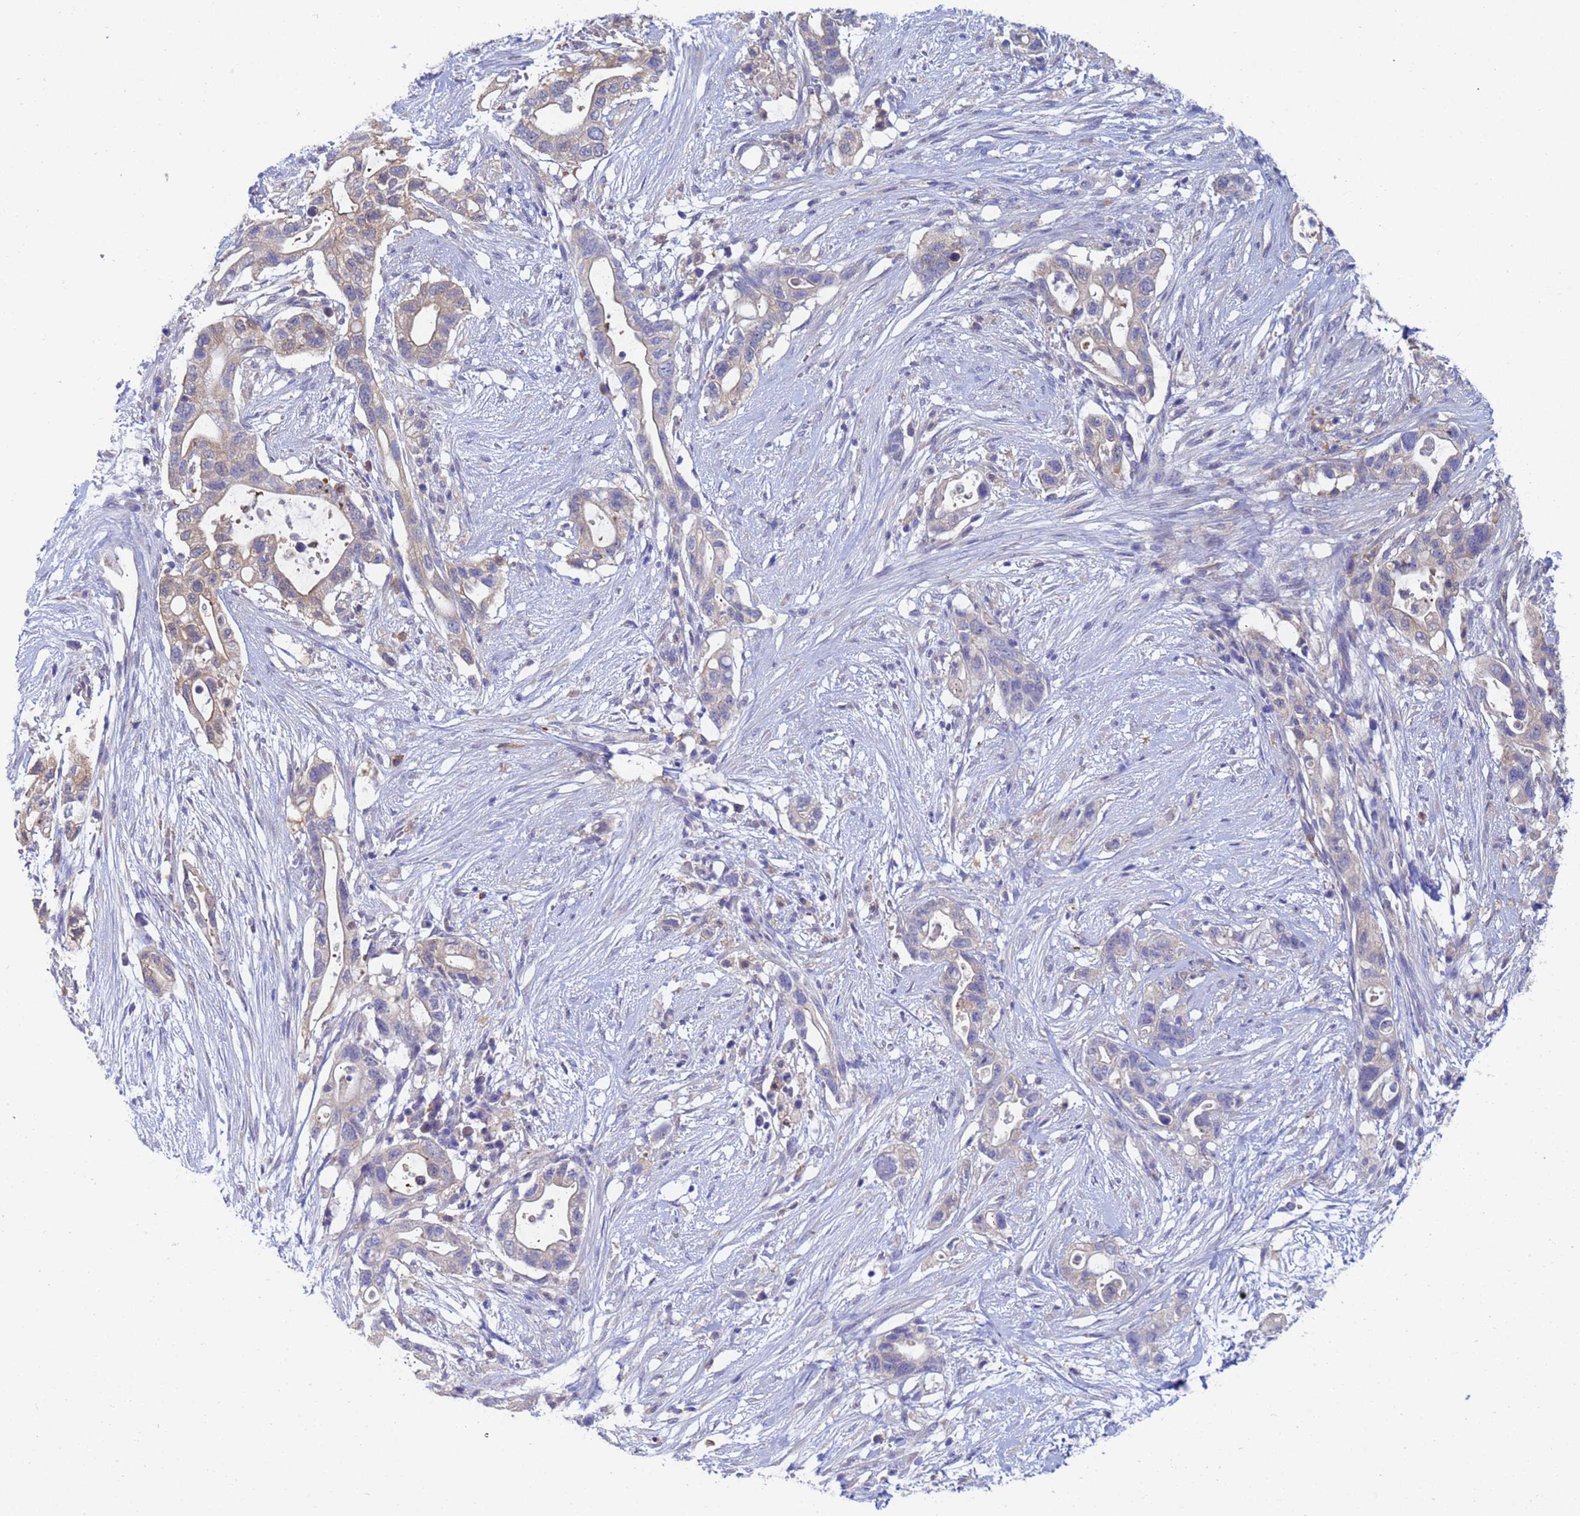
{"staining": {"intensity": "weak", "quantity": "<25%", "location": "cytoplasmic/membranous"}, "tissue": "pancreatic cancer", "cell_type": "Tumor cells", "image_type": "cancer", "snomed": [{"axis": "morphology", "description": "Adenocarcinoma, NOS"}, {"axis": "topography", "description": "Pancreas"}], "caption": "This is an immunohistochemistry (IHC) micrograph of pancreatic cancer (adenocarcinoma). There is no positivity in tumor cells.", "gene": "TTLL11", "patient": {"sex": "female", "age": 72}}